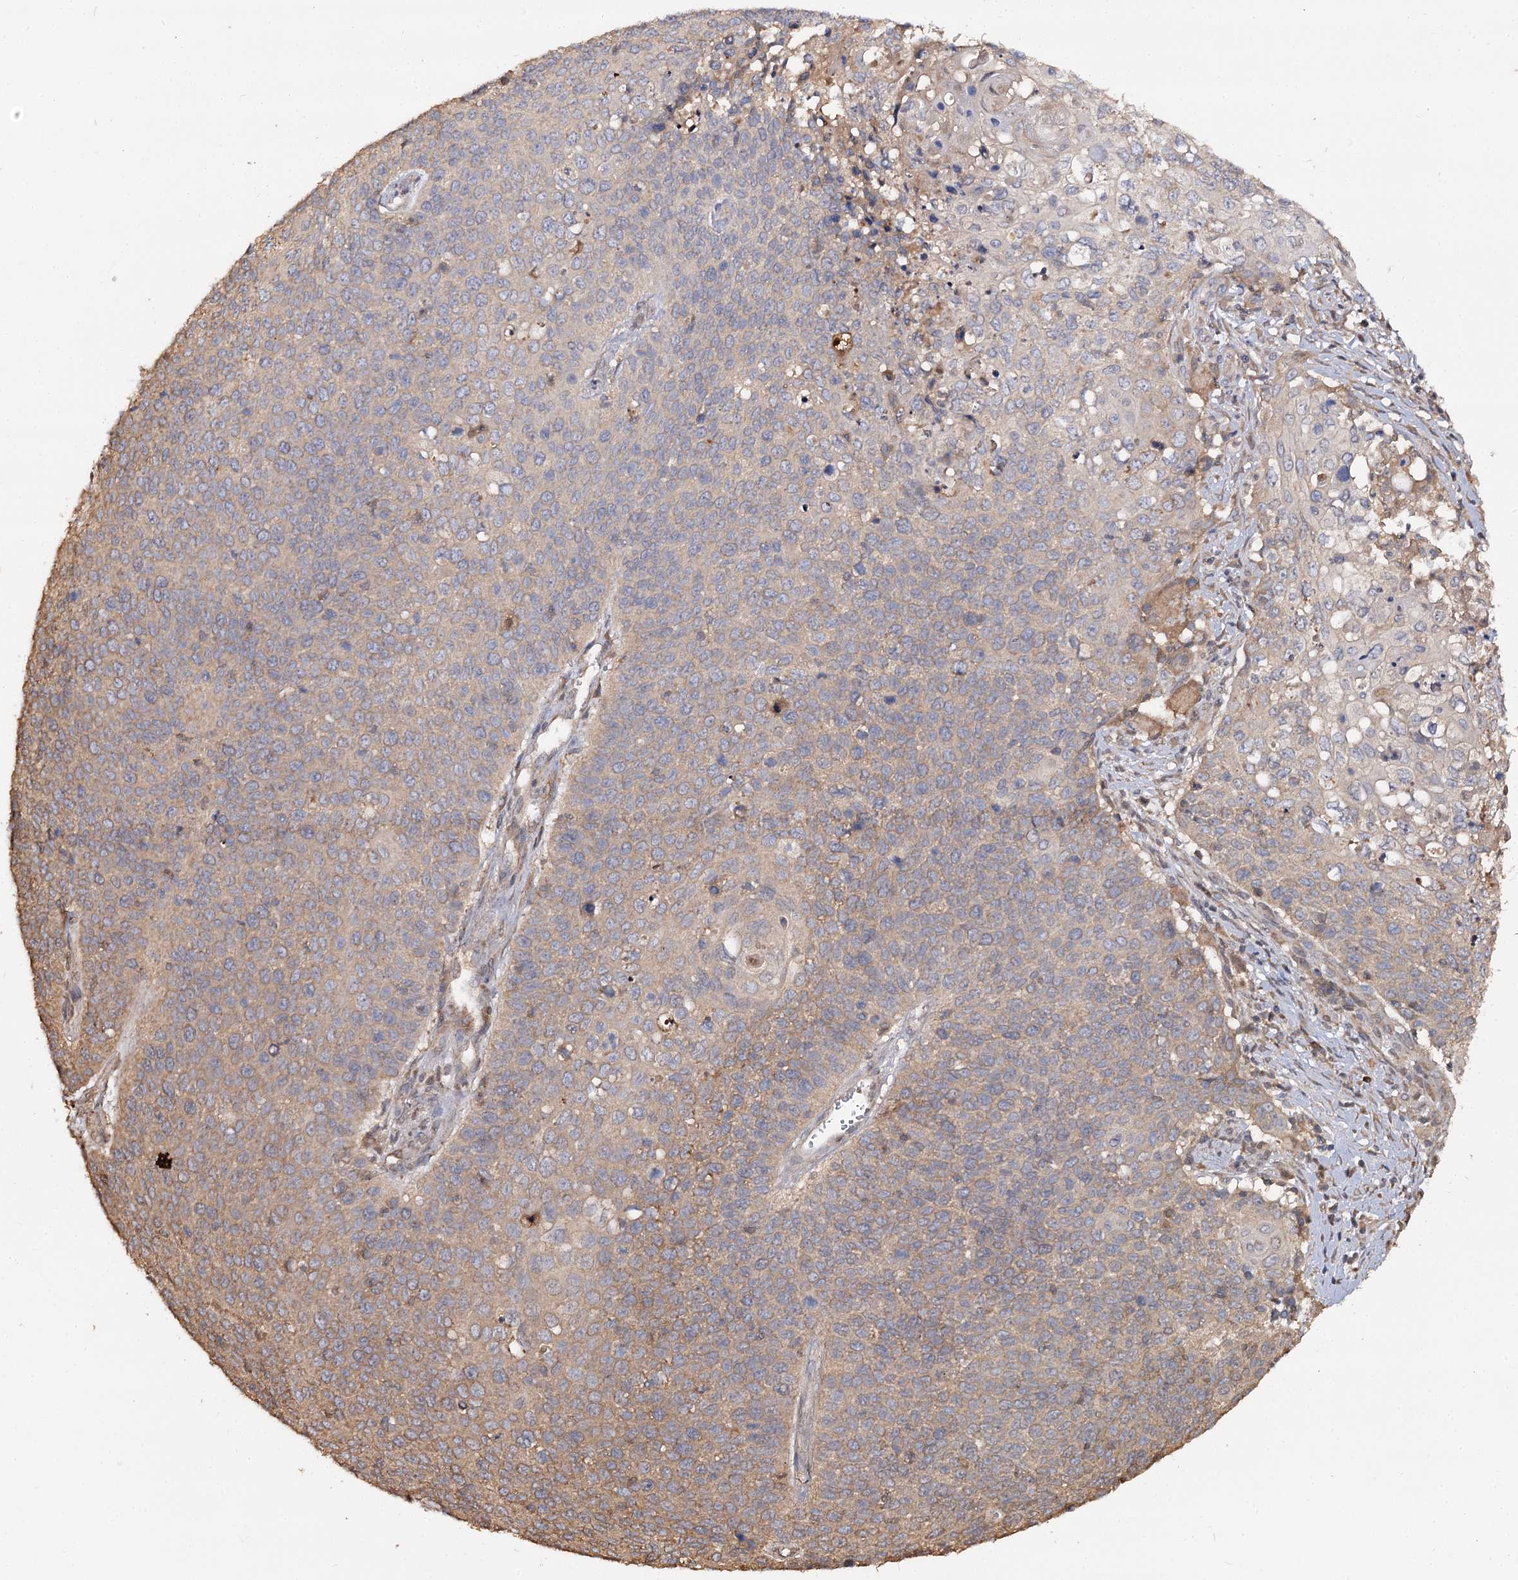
{"staining": {"intensity": "moderate", "quantity": ">75%", "location": "cytoplasmic/membranous"}, "tissue": "cervical cancer", "cell_type": "Tumor cells", "image_type": "cancer", "snomed": [{"axis": "morphology", "description": "Squamous cell carcinoma, NOS"}, {"axis": "topography", "description": "Cervix"}], "caption": "Protein staining by IHC displays moderate cytoplasmic/membranous staining in about >75% of tumor cells in cervical cancer. The protein is stained brown, and the nuclei are stained in blue (DAB (3,3'-diaminobenzidine) IHC with brightfield microscopy, high magnification).", "gene": "ARL13A", "patient": {"sex": "female", "age": 39}}